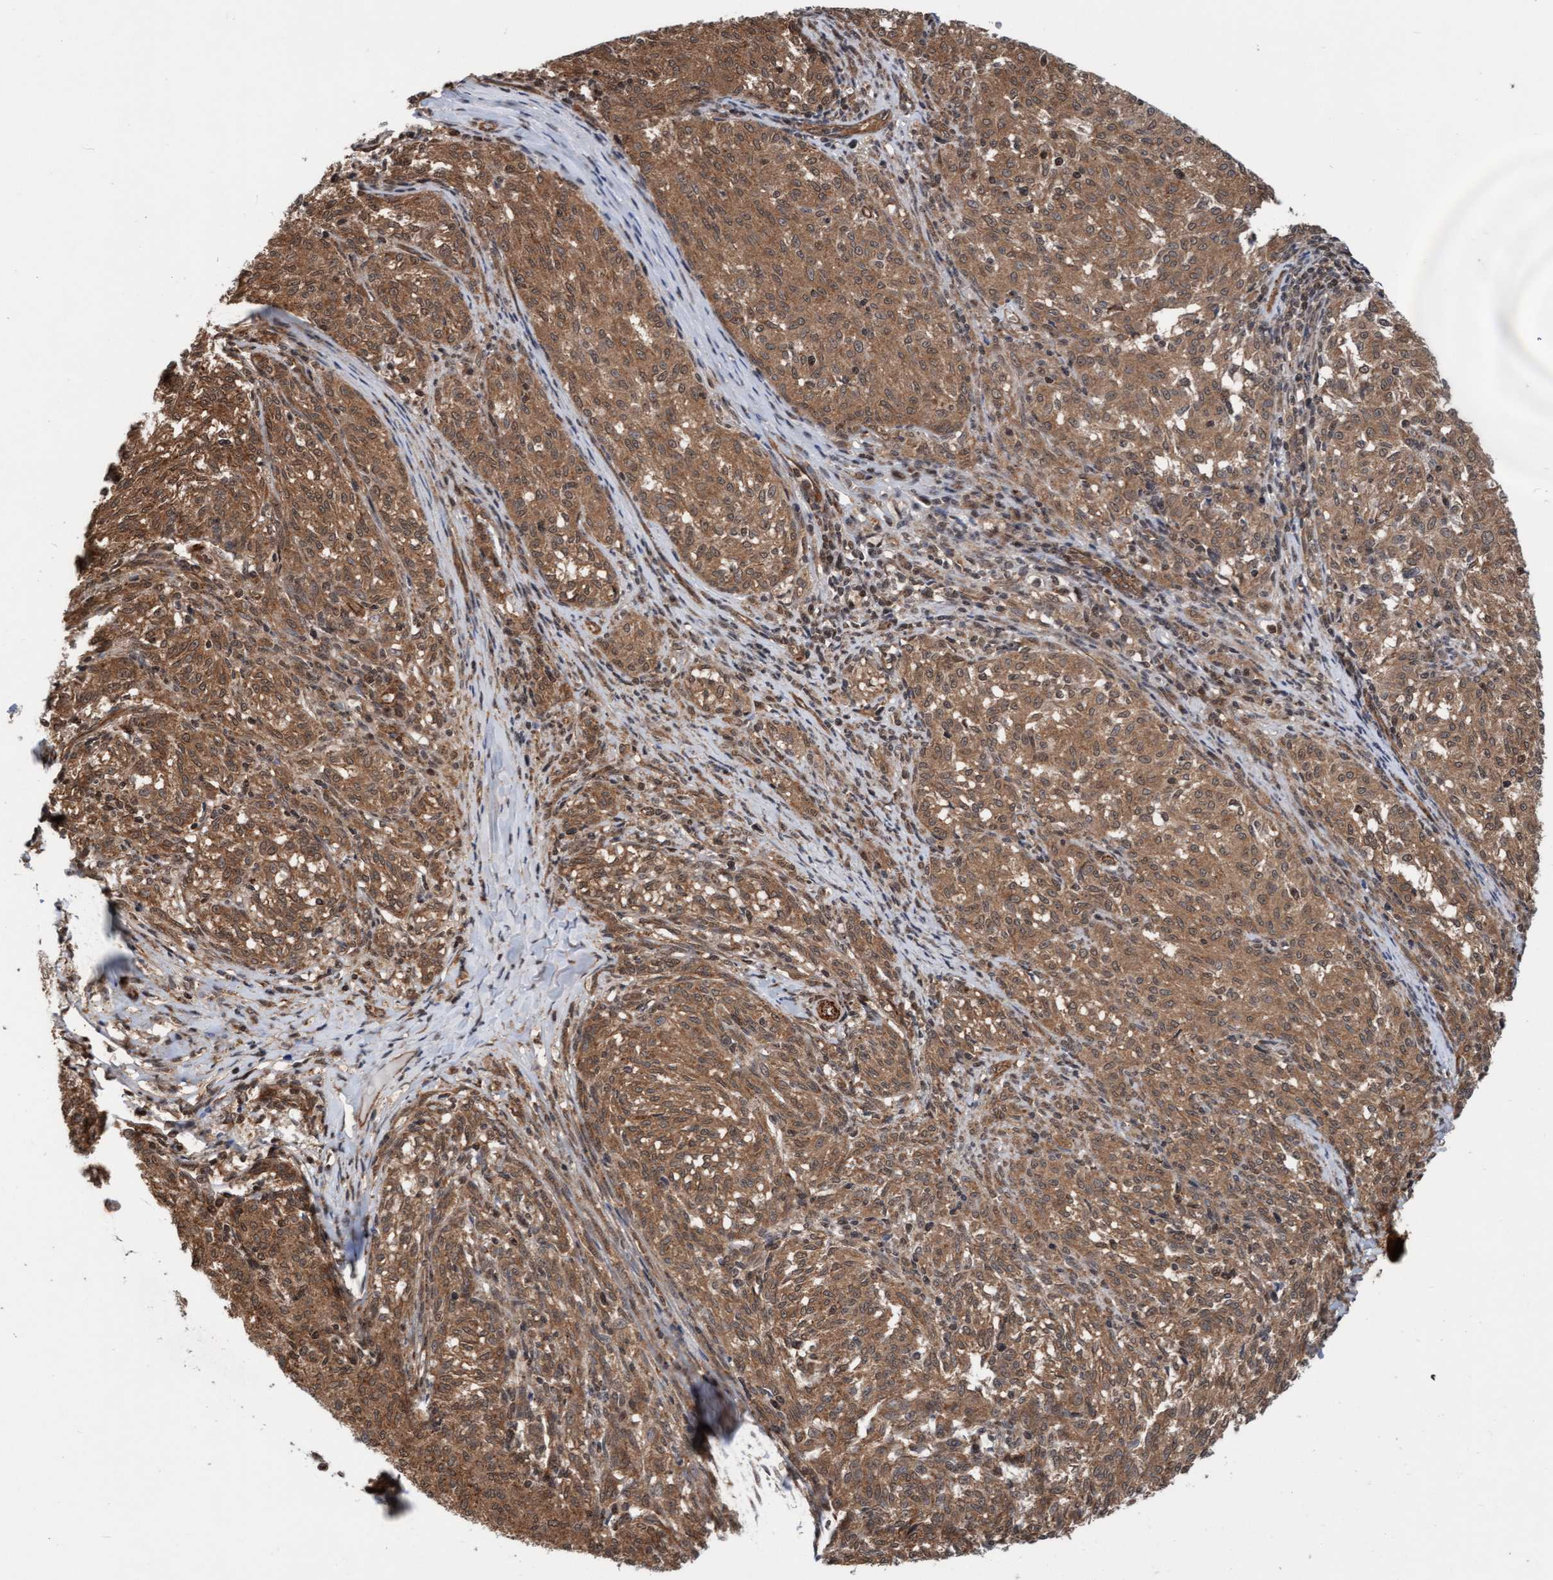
{"staining": {"intensity": "moderate", "quantity": ">75%", "location": "cytoplasmic/membranous"}, "tissue": "melanoma", "cell_type": "Tumor cells", "image_type": "cancer", "snomed": [{"axis": "morphology", "description": "Malignant melanoma, NOS"}, {"axis": "topography", "description": "Skin"}], "caption": "IHC (DAB (3,3'-diaminobenzidine)) staining of human malignant melanoma exhibits moderate cytoplasmic/membranous protein expression in approximately >75% of tumor cells. The protein is stained brown, and the nuclei are stained in blue (DAB (3,3'-diaminobenzidine) IHC with brightfield microscopy, high magnification).", "gene": "STXBP4", "patient": {"sex": "female", "age": 72}}